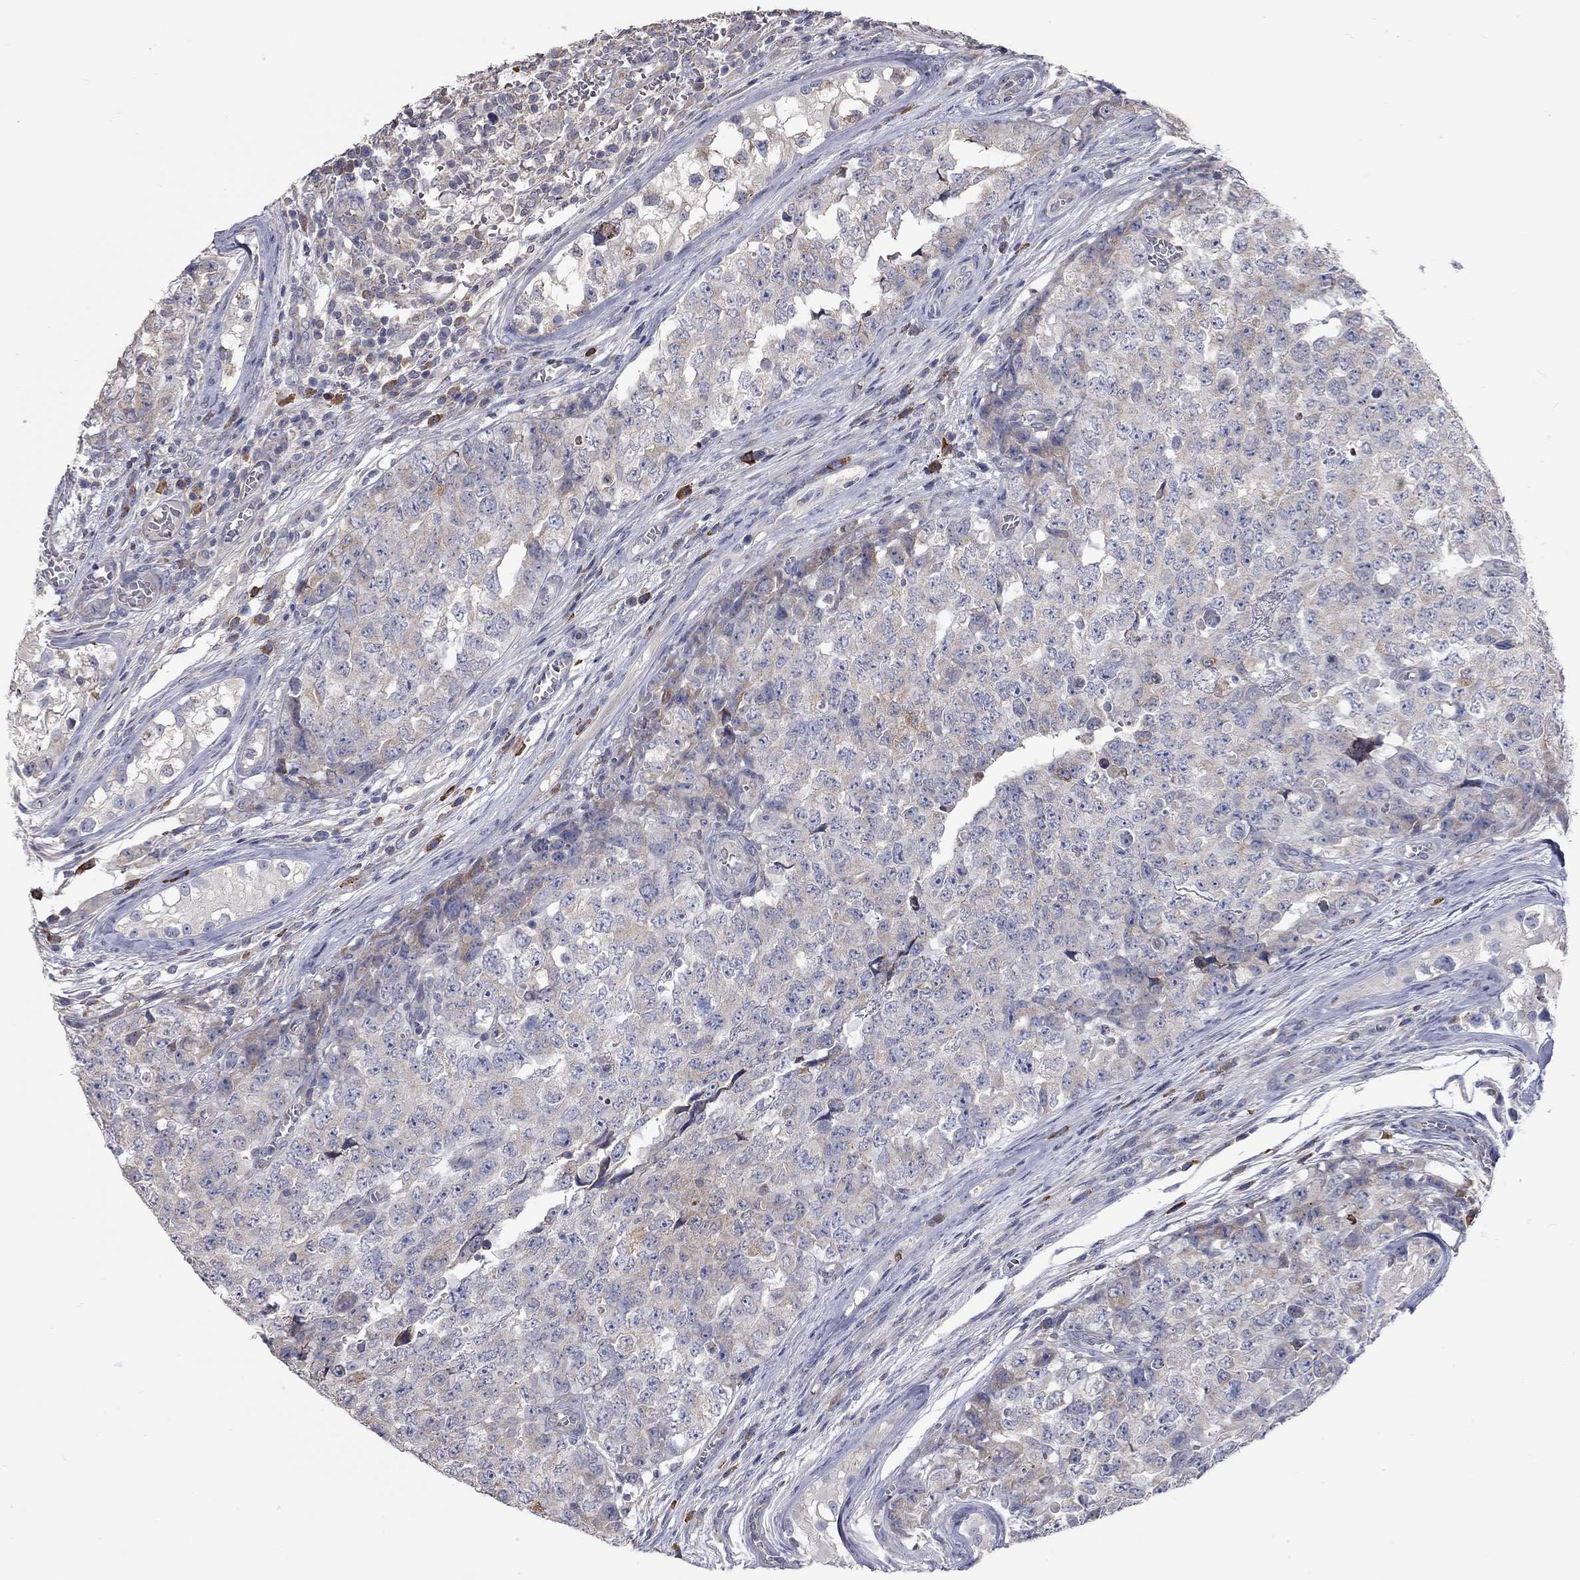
{"staining": {"intensity": "weak", "quantity": "<25%", "location": "cytoplasmic/membranous"}, "tissue": "testis cancer", "cell_type": "Tumor cells", "image_type": "cancer", "snomed": [{"axis": "morphology", "description": "Carcinoma, Embryonal, NOS"}, {"axis": "topography", "description": "Testis"}], "caption": "A high-resolution micrograph shows immunohistochemistry (IHC) staining of testis embryonal carcinoma, which reveals no significant positivity in tumor cells.", "gene": "XAGE2", "patient": {"sex": "male", "age": 23}}